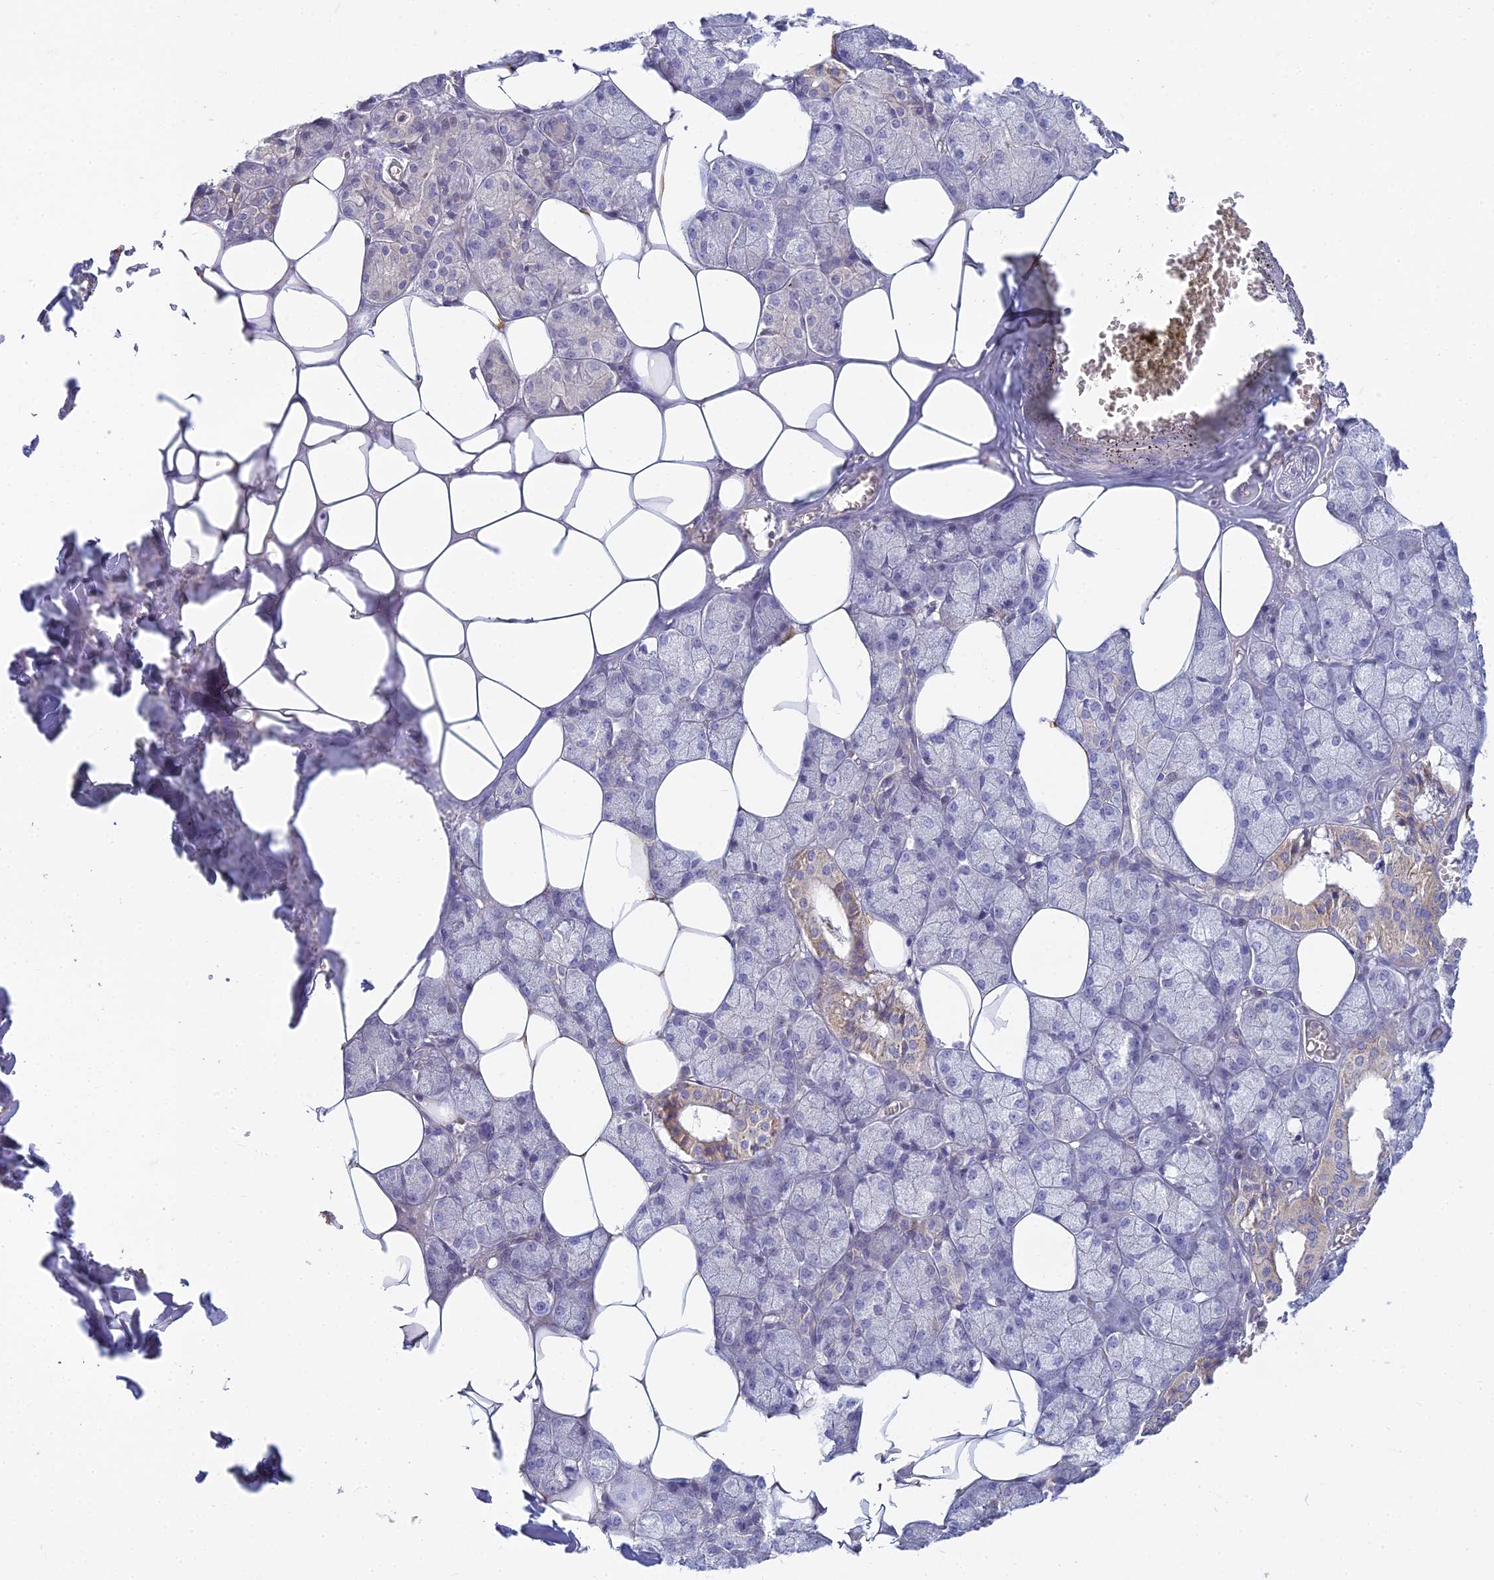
{"staining": {"intensity": "weak", "quantity": "<25%", "location": "cytoplasmic/membranous"}, "tissue": "salivary gland", "cell_type": "Glandular cells", "image_type": "normal", "snomed": [{"axis": "morphology", "description": "Normal tissue, NOS"}, {"axis": "topography", "description": "Salivary gland"}], "caption": "Immunohistochemistry (IHC) photomicrograph of benign salivary gland: human salivary gland stained with DAB exhibits no significant protein positivity in glandular cells. (DAB (3,3'-diaminobenzidine) immunohistochemistry (IHC) visualized using brightfield microscopy, high magnification).", "gene": "SMIM24", "patient": {"sex": "male", "age": 62}}